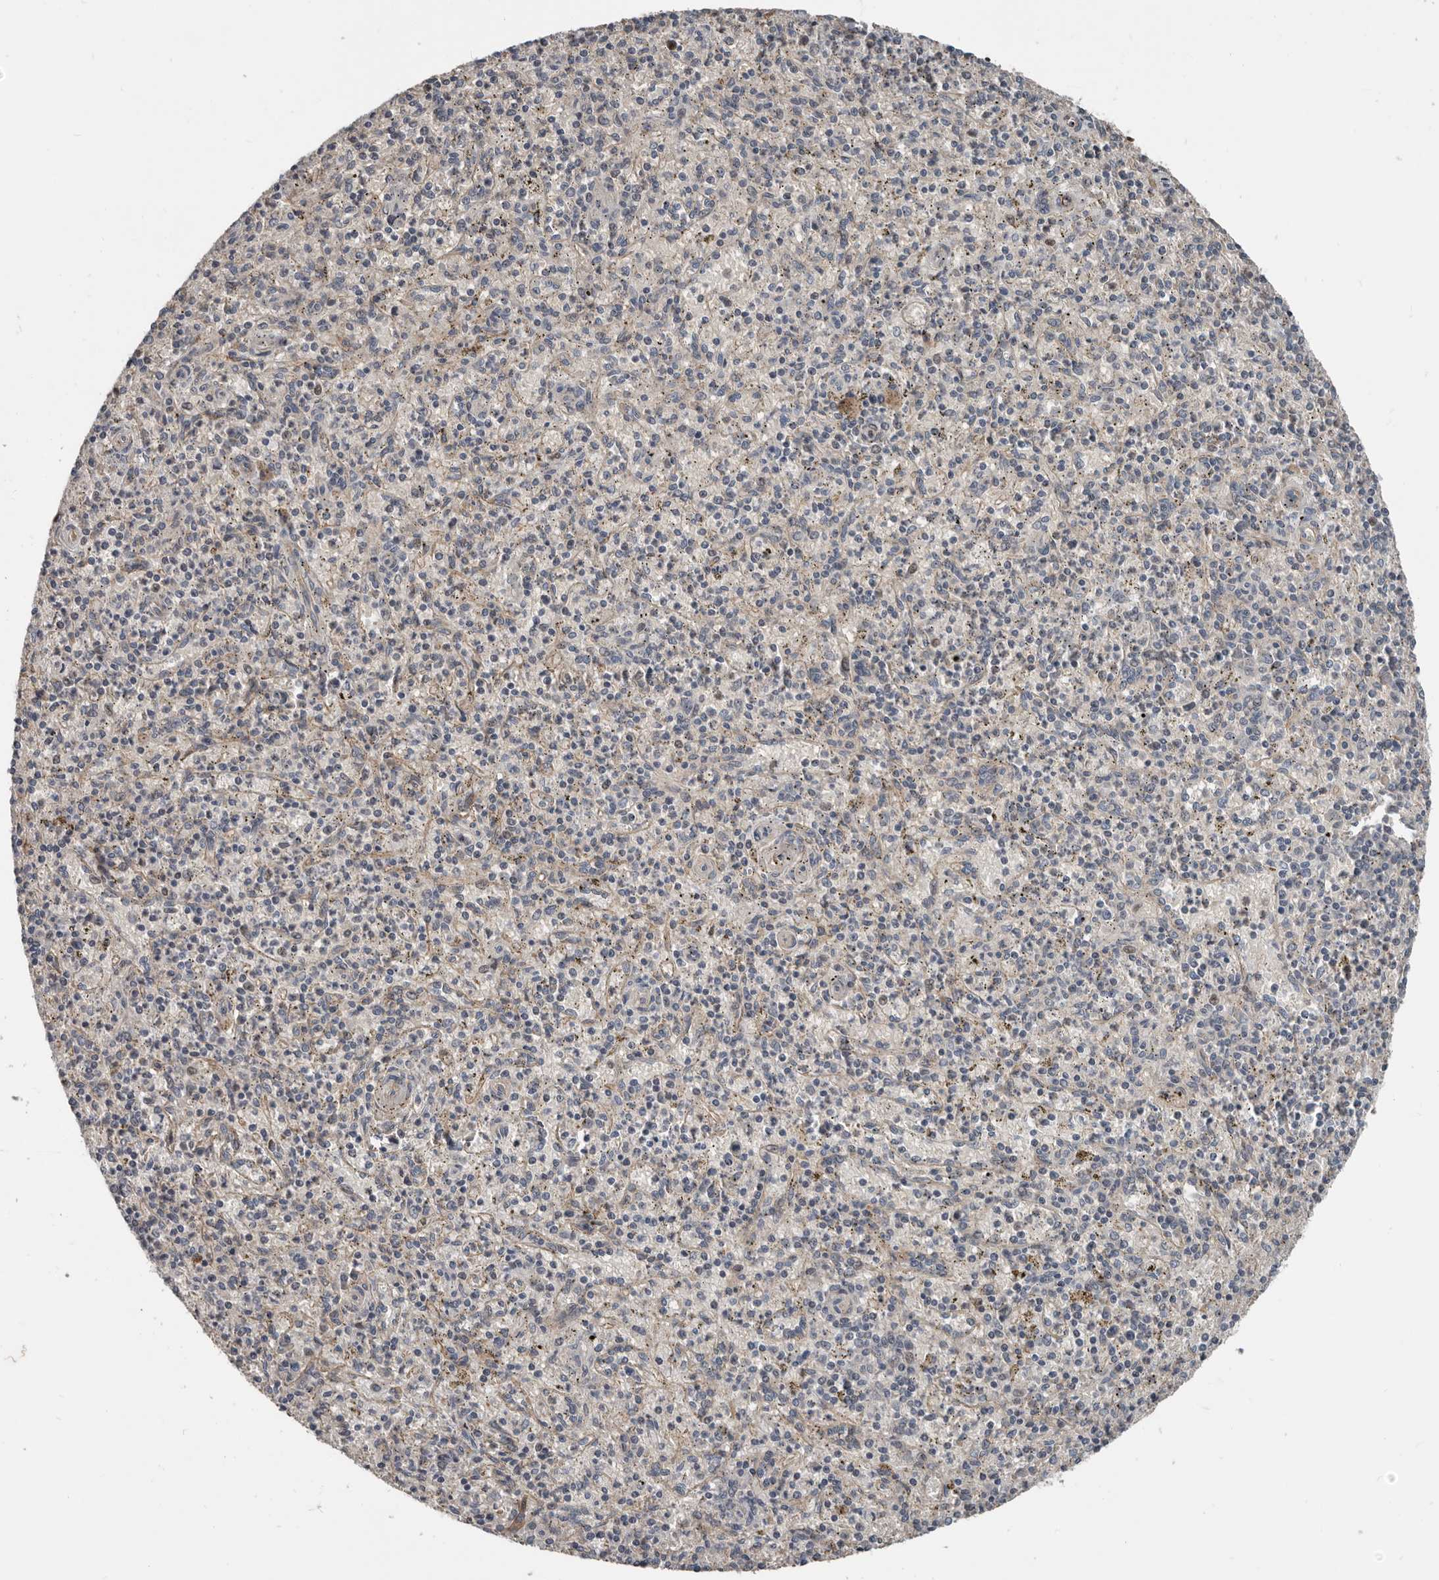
{"staining": {"intensity": "negative", "quantity": "none", "location": "none"}, "tissue": "spleen", "cell_type": "Cells in red pulp", "image_type": "normal", "snomed": [{"axis": "morphology", "description": "Normal tissue, NOS"}, {"axis": "topography", "description": "Spleen"}], "caption": "Spleen stained for a protein using immunohistochemistry (IHC) reveals no expression cells in red pulp.", "gene": "YOD1", "patient": {"sex": "male", "age": 72}}